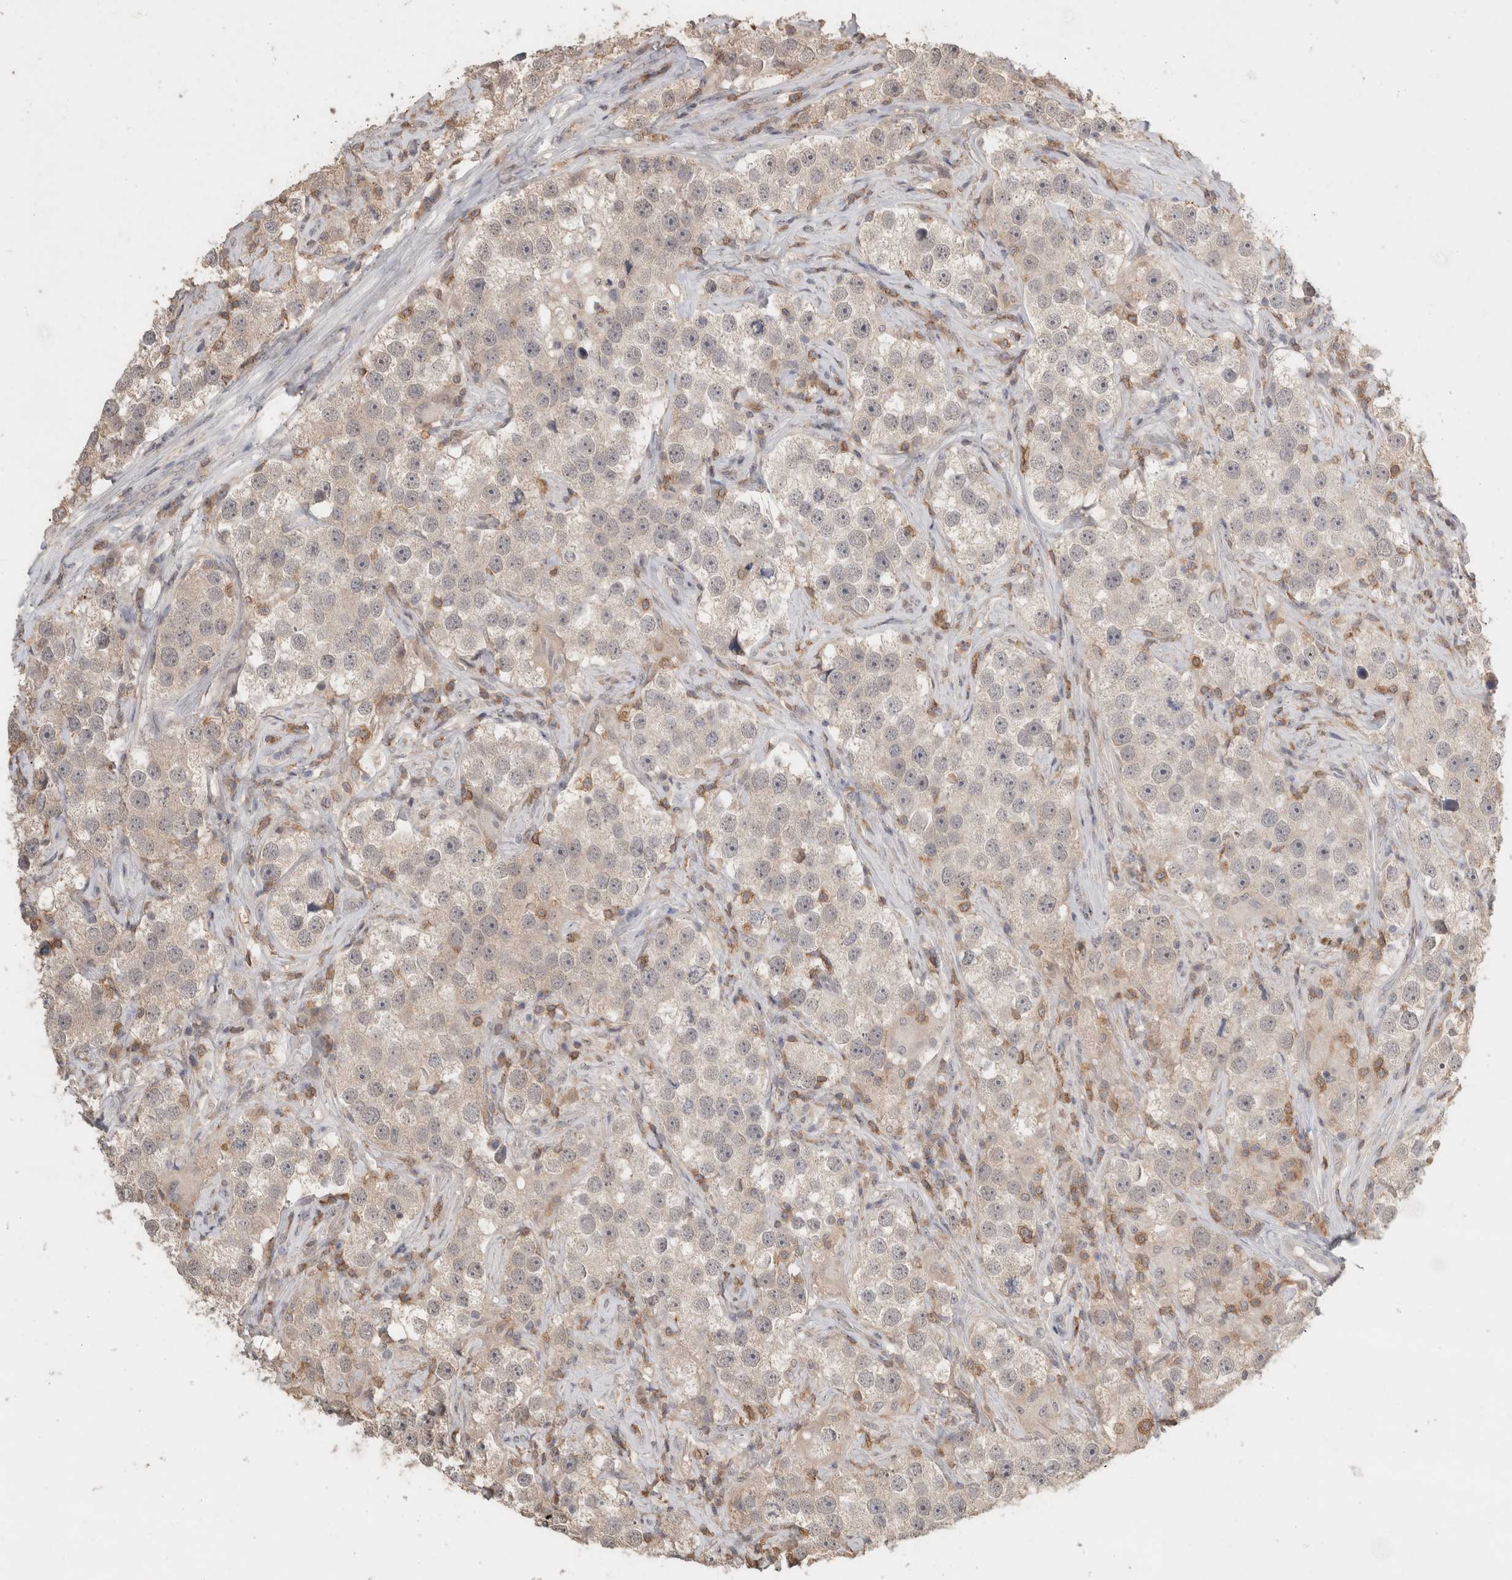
{"staining": {"intensity": "negative", "quantity": "none", "location": "none"}, "tissue": "testis cancer", "cell_type": "Tumor cells", "image_type": "cancer", "snomed": [{"axis": "morphology", "description": "Seminoma, NOS"}, {"axis": "topography", "description": "Testis"}], "caption": "Immunohistochemistry photomicrograph of human testis seminoma stained for a protein (brown), which exhibits no positivity in tumor cells.", "gene": "TRAT1", "patient": {"sex": "male", "age": 49}}